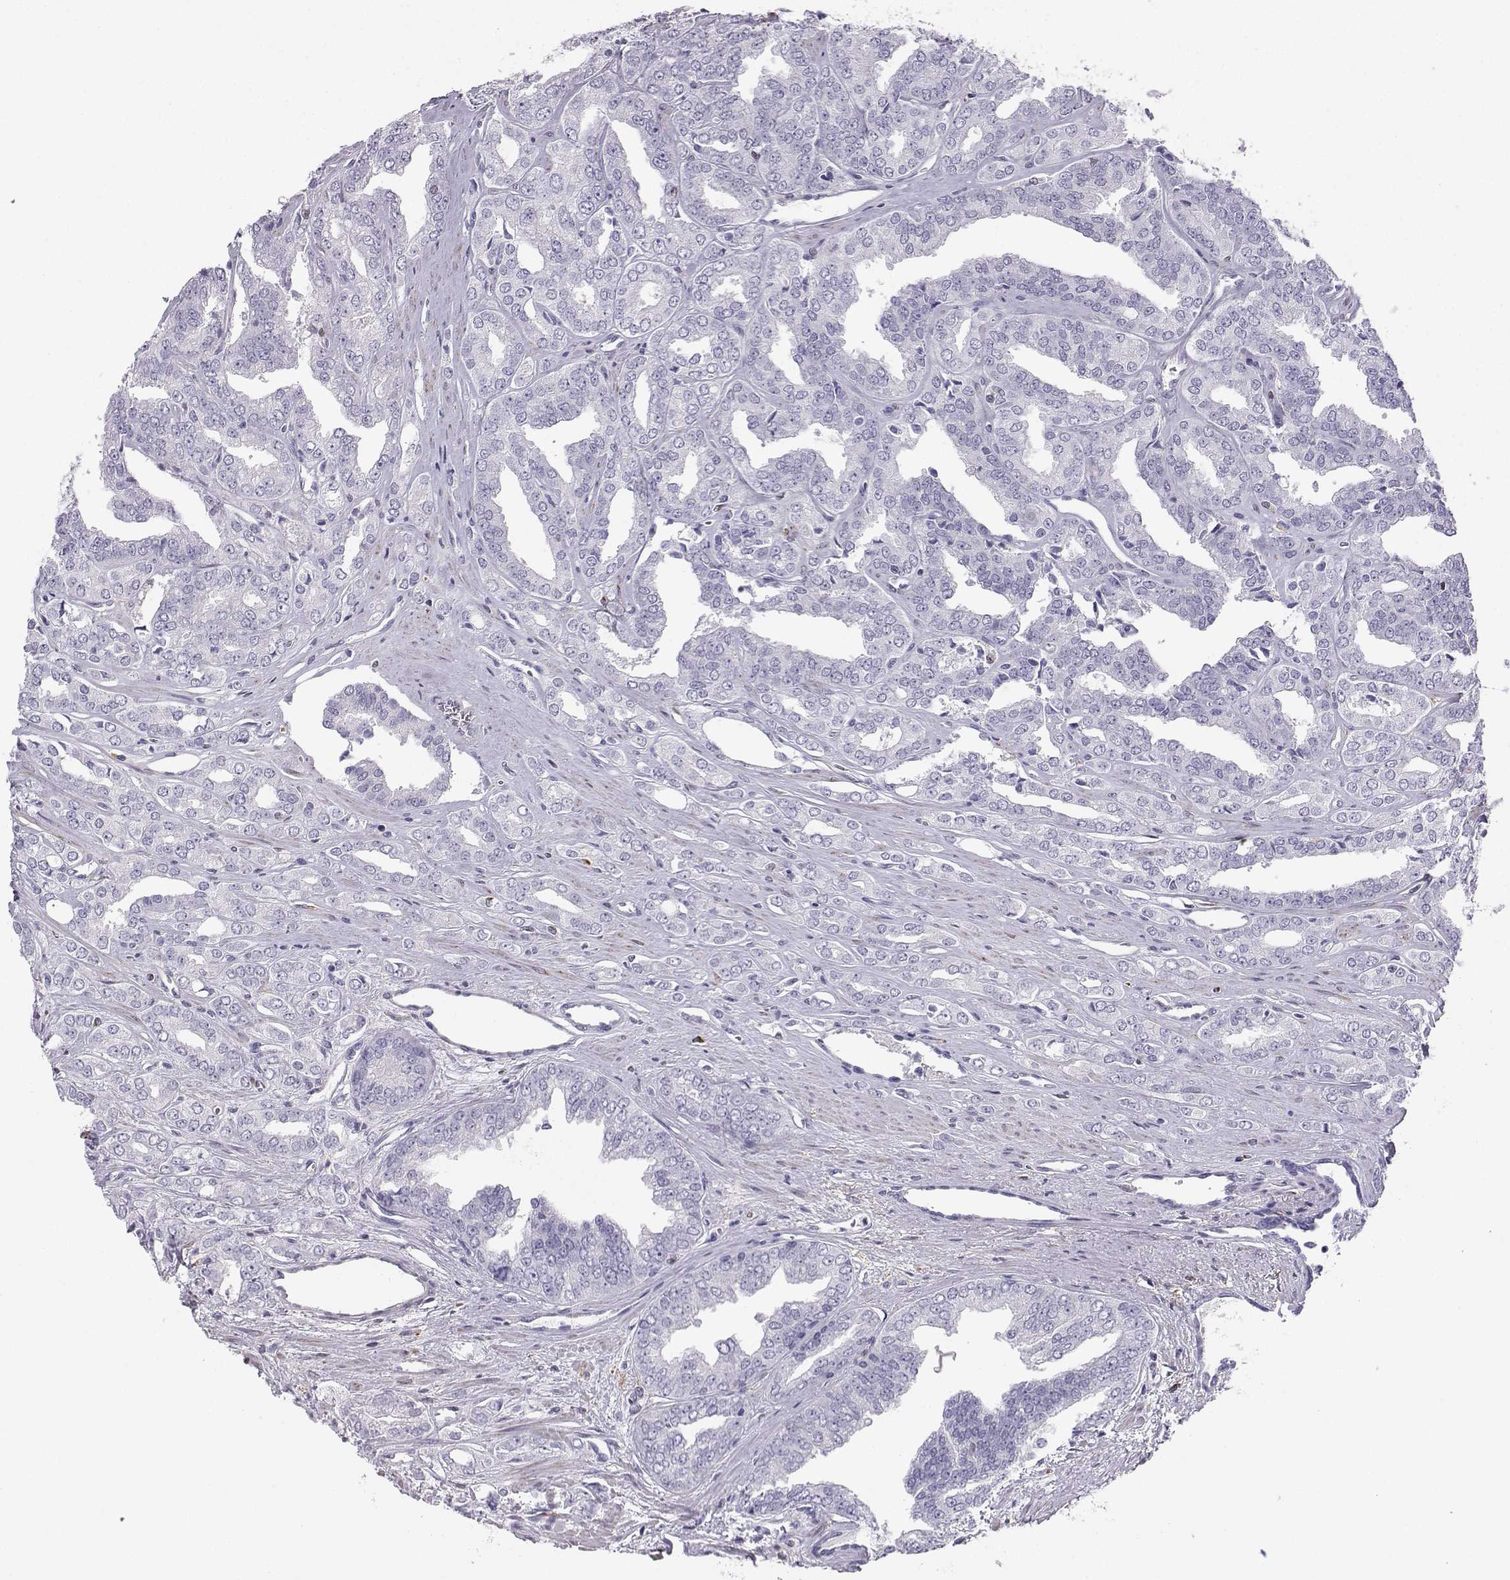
{"staining": {"intensity": "negative", "quantity": "none", "location": "none"}, "tissue": "prostate cancer", "cell_type": "Tumor cells", "image_type": "cancer", "snomed": [{"axis": "morphology", "description": "Adenocarcinoma, NOS"}, {"axis": "morphology", "description": "Adenocarcinoma, High grade"}, {"axis": "topography", "description": "Prostate"}], "caption": "Immunohistochemistry of human adenocarcinoma (high-grade) (prostate) shows no positivity in tumor cells.", "gene": "DCLK3", "patient": {"sex": "male", "age": 70}}